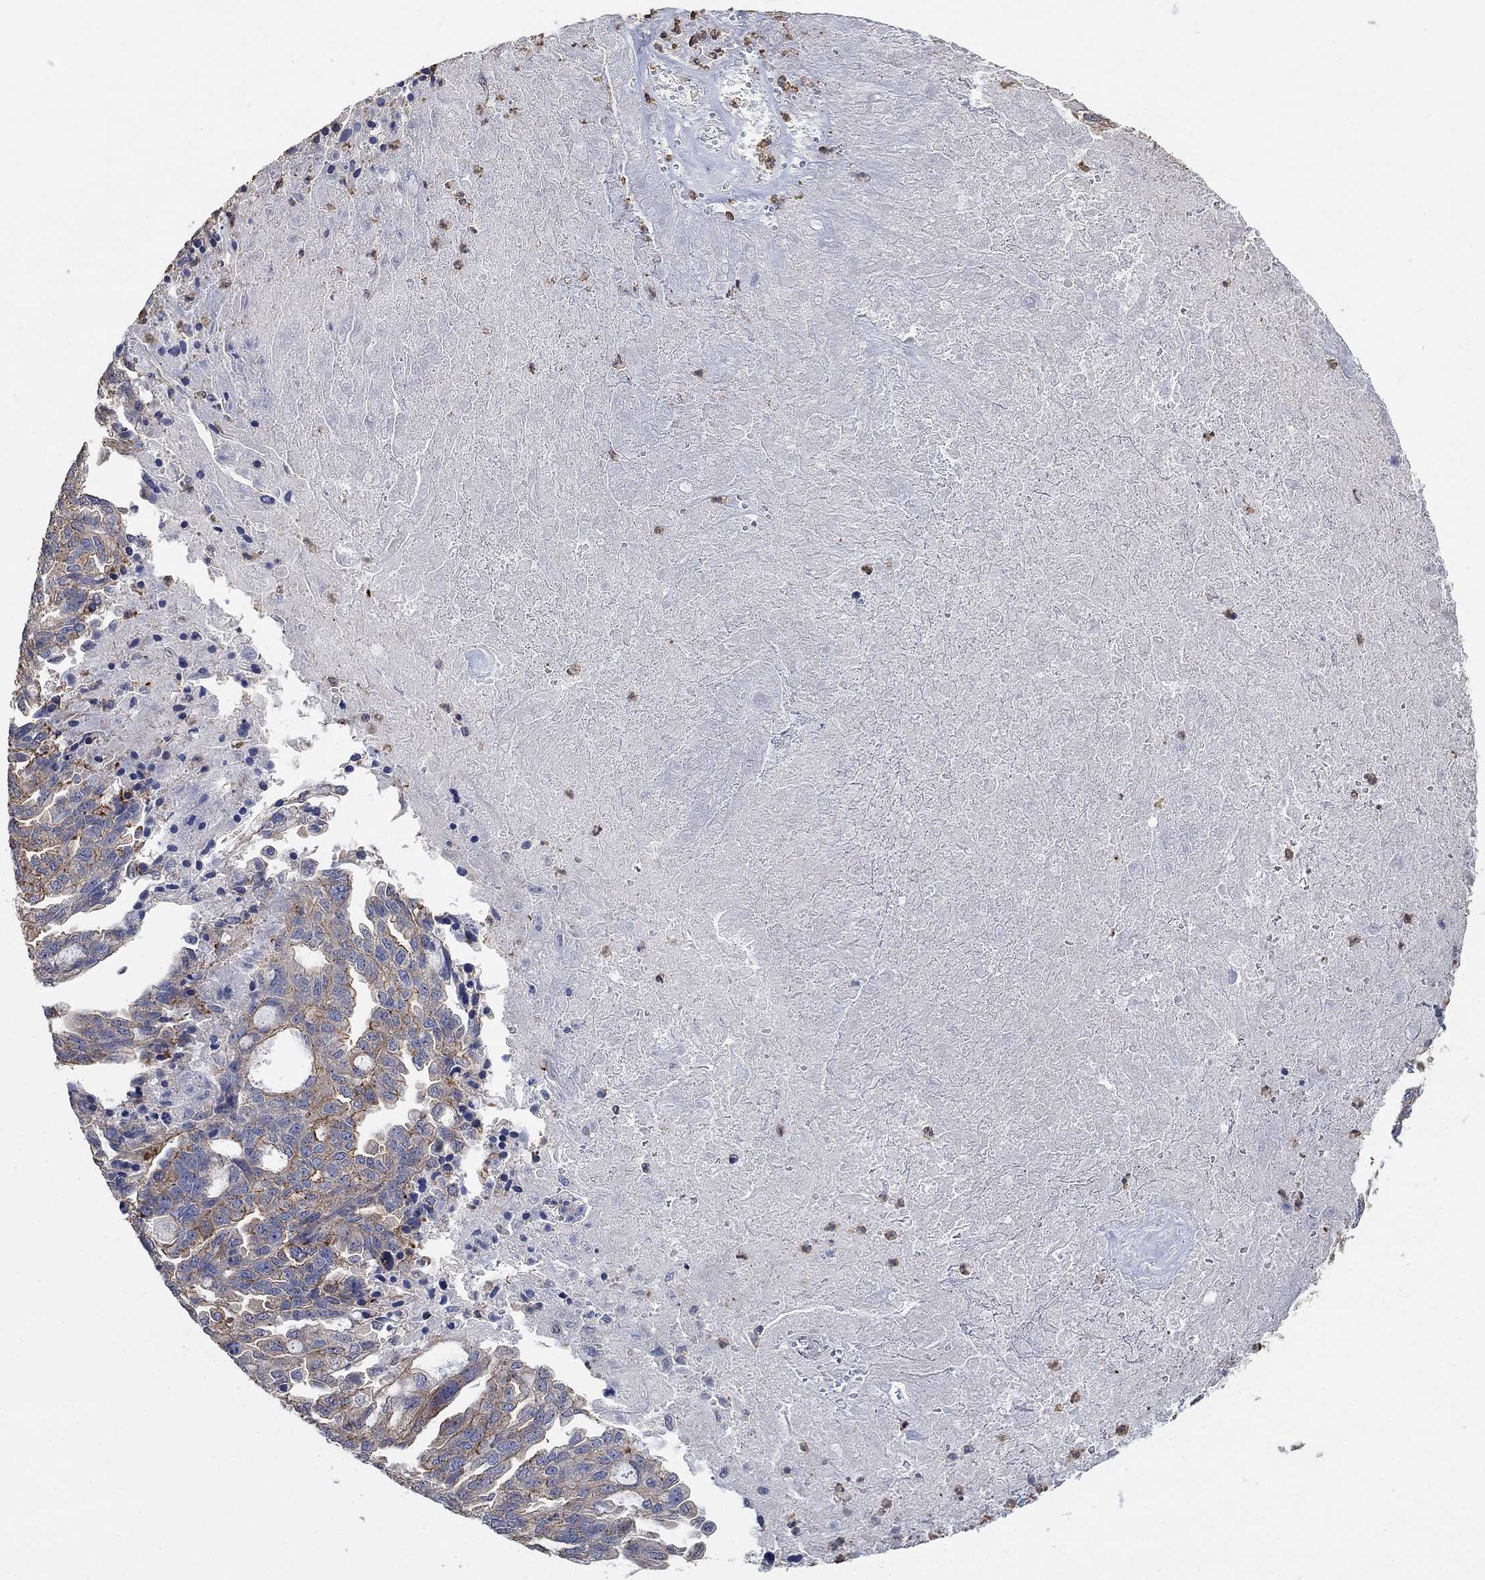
{"staining": {"intensity": "moderate", "quantity": "25%-75%", "location": "cytoplasmic/membranous"}, "tissue": "ovarian cancer", "cell_type": "Tumor cells", "image_type": "cancer", "snomed": [{"axis": "morphology", "description": "Cystadenocarcinoma, serous, NOS"}, {"axis": "topography", "description": "Ovary"}], "caption": "Moderate cytoplasmic/membranous positivity for a protein is seen in about 25%-75% of tumor cells of serous cystadenocarcinoma (ovarian) using immunohistochemistry.", "gene": "SYT16", "patient": {"sex": "female", "age": 51}}